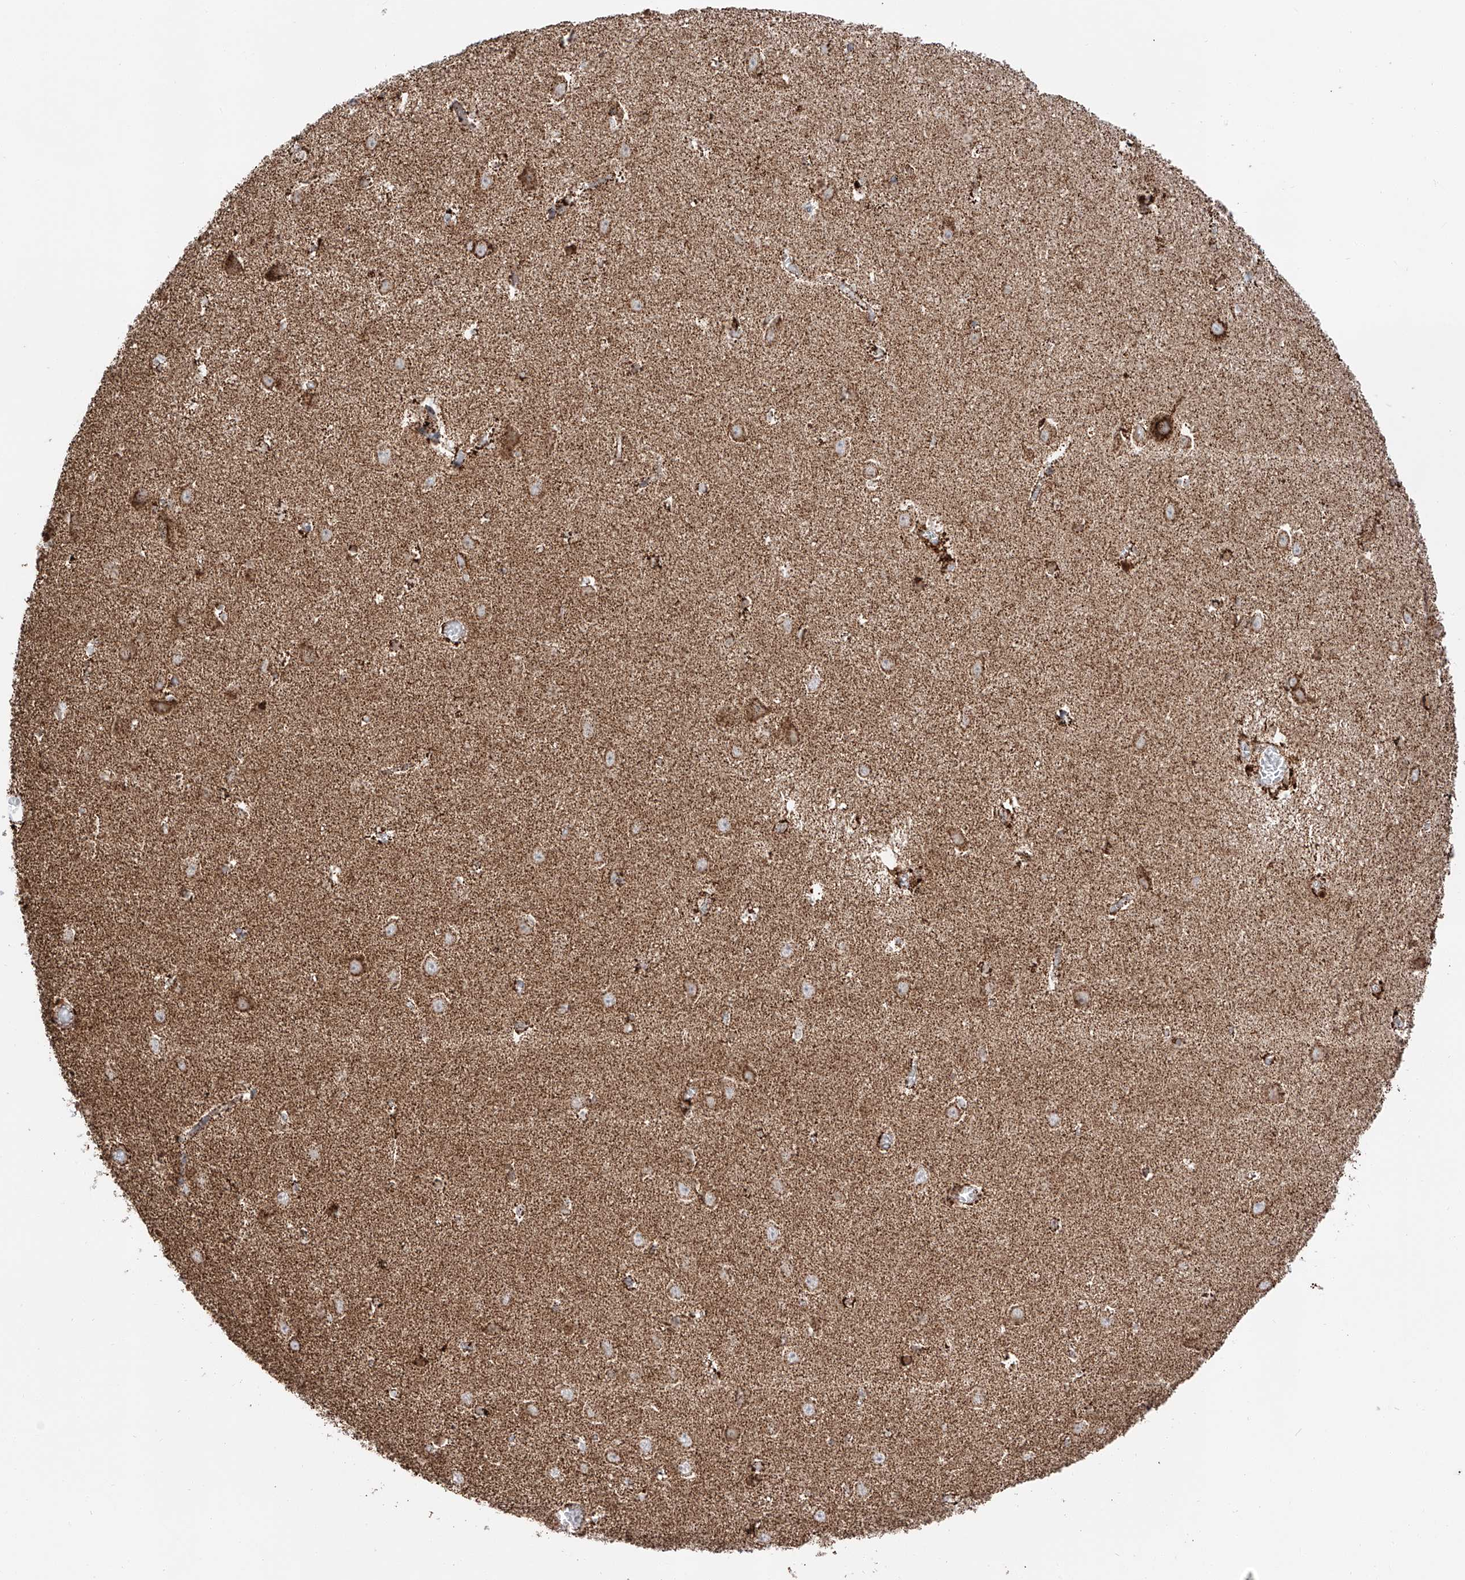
{"staining": {"intensity": "moderate", "quantity": ">75%", "location": "cytoplasmic/membranous"}, "tissue": "hippocampus", "cell_type": "Glial cells", "image_type": "normal", "snomed": [{"axis": "morphology", "description": "Normal tissue, NOS"}, {"axis": "topography", "description": "Hippocampus"}], "caption": "The photomicrograph shows immunohistochemical staining of normal hippocampus. There is moderate cytoplasmic/membranous expression is present in about >75% of glial cells.", "gene": "TTC27", "patient": {"sex": "female", "age": 64}}